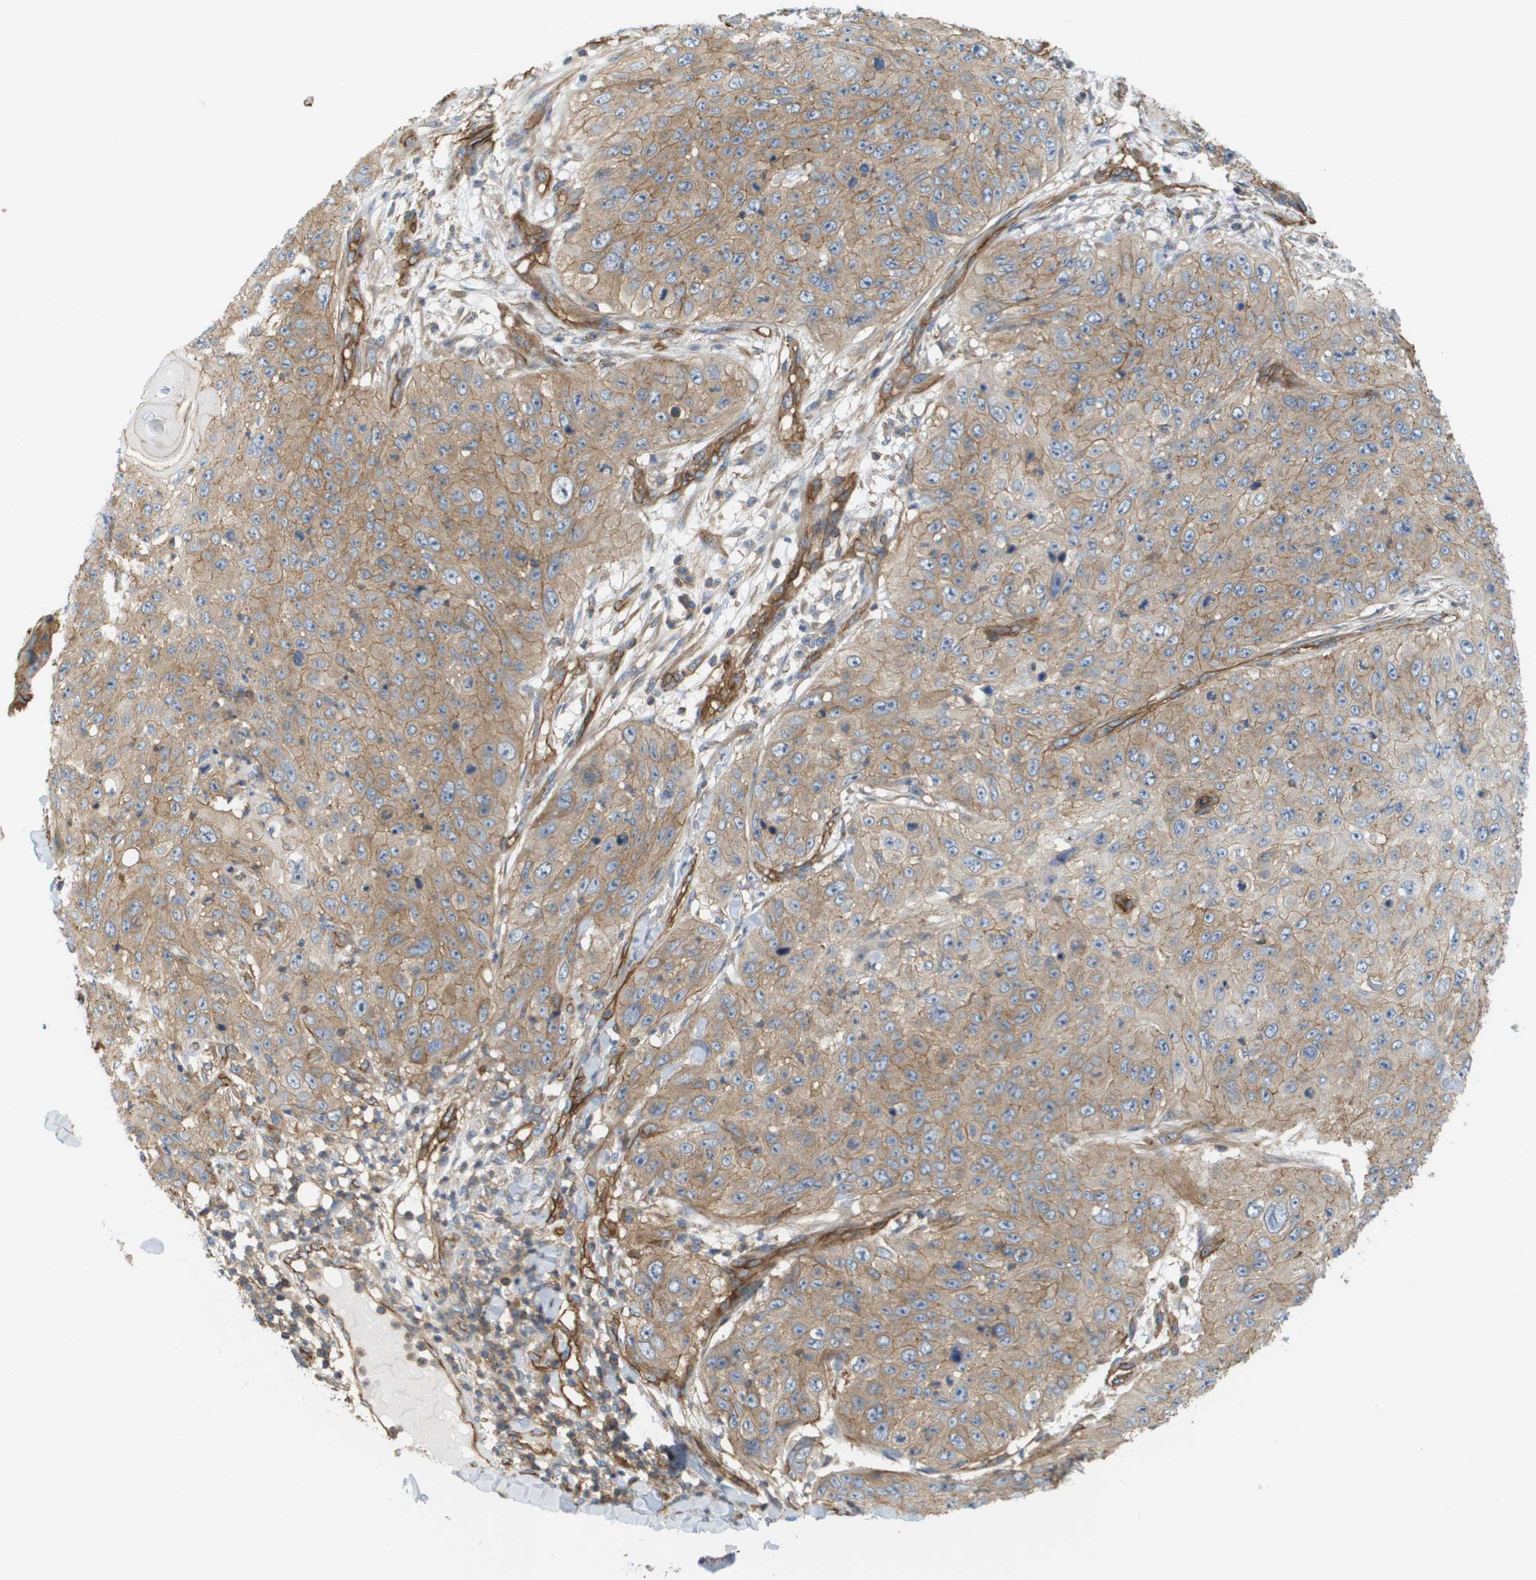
{"staining": {"intensity": "weak", "quantity": ">75%", "location": "cytoplasmic/membranous"}, "tissue": "skin cancer", "cell_type": "Tumor cells", "image_type": "cancer", "snomed": [{"axis": "morphology", "description": "Squamous cell carcinoma, NOS"}, {"axis": "topography", "description": "Skin"}], "caption": "Immunohistochemical staining of human skin cancer reveals low levels of weak cytoplasmic/membranous positivity in approximately >75% of tumor cells.", "gene": "SGMS2", "patient": {"sex": "female", "age": 80}}